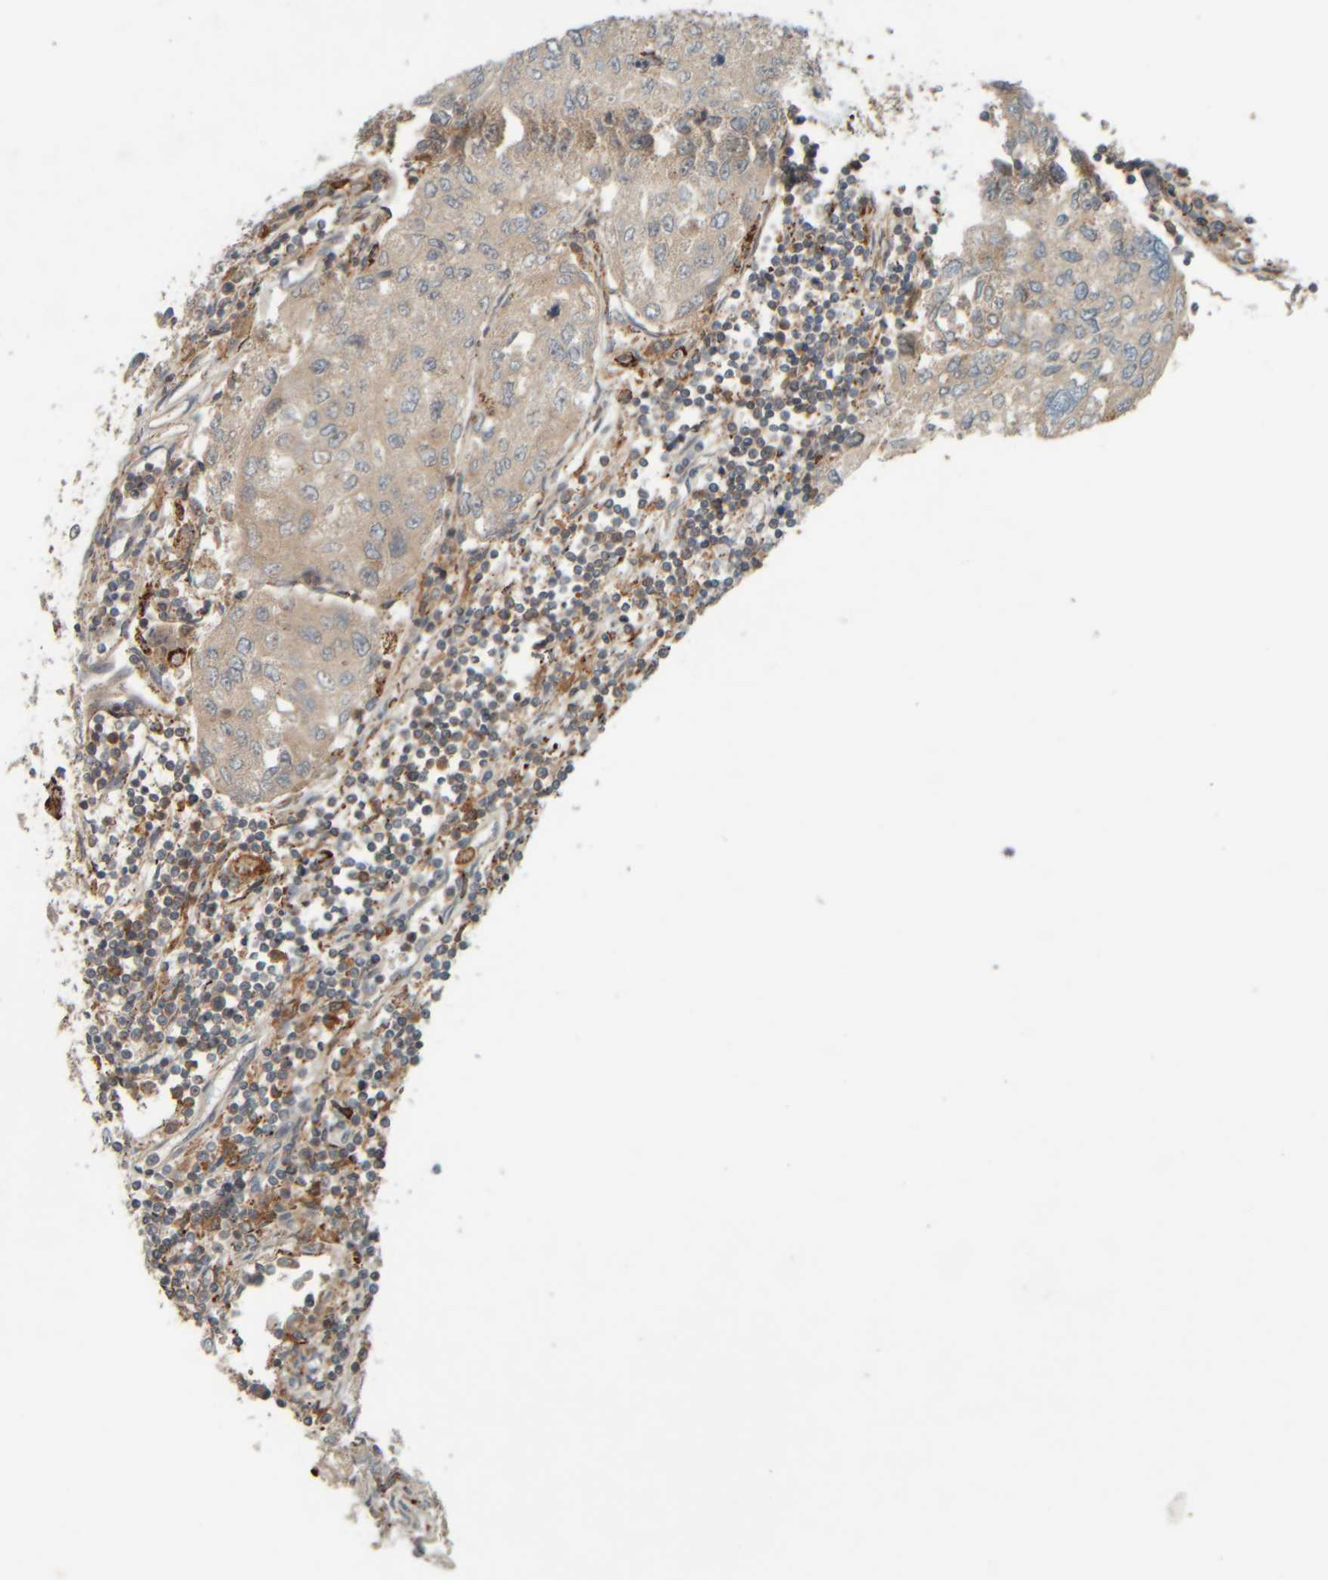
{"staining": {"intensity": "weak", "quantity": ">75%", "location": "cytoplasmic/membranous"}, "tissue": "urothelial cancer", "cell_type": "Tumor cells", "image_type": "cancer", "snomed": [{"axis": "morphology", "description": "Urothelial carcinoma, High grade"}, {"axis": "topography", "description": "Lymph node"}, {"axis": "topography", "description": "Urinary bladder"}], "caption": "Urothelial cancer was stained to show a protein in brown. There is low levels of weak cytoplasmic/membranous positivity in approximately >75% of tumor cells.", "gene": "SPAG5", "patient": {"sex": "male", "age": 51}}